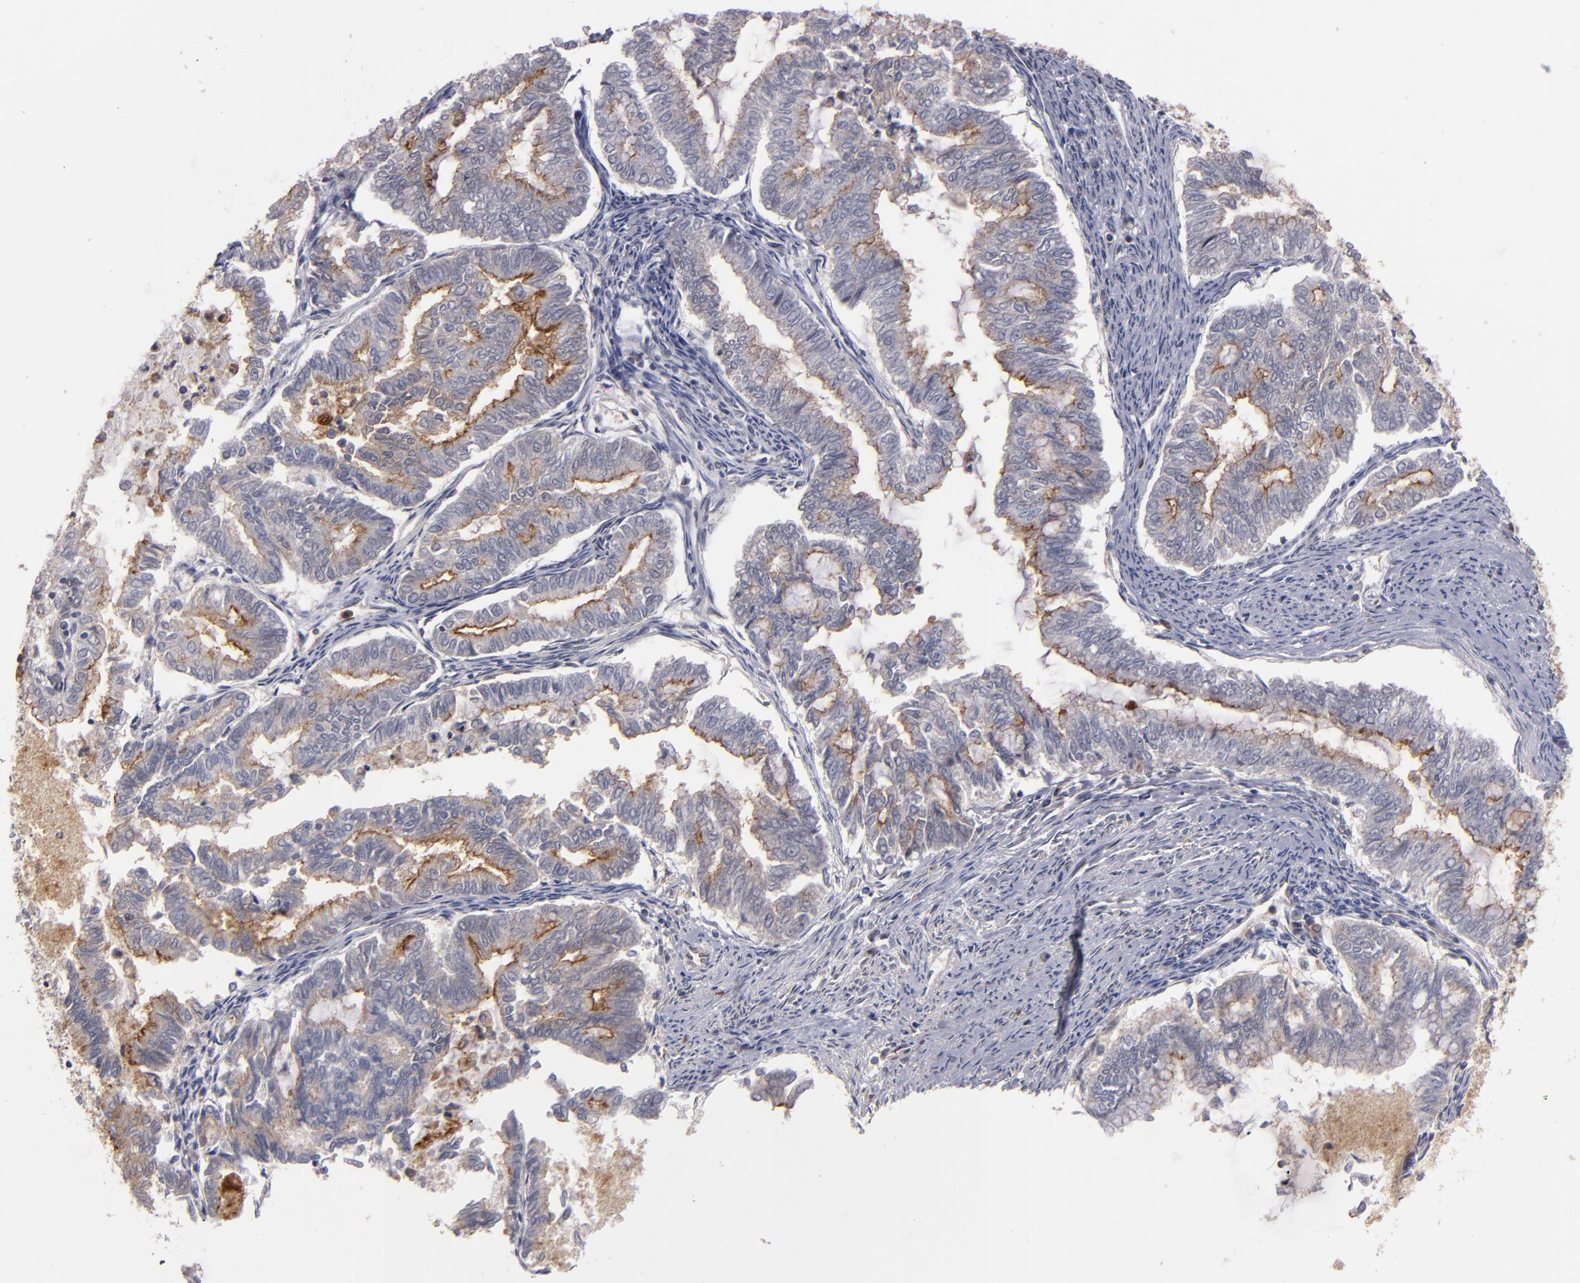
{"staining": {"intensity": "moderate", "quantity": ">75%", "location": "cytoplasmic/membranous"}, "tissue": "endometrial cancer", "cell_type": "Tumor cells", "image_type": "cancer", "snomed": [{"axis": "morphology", "description": "Adenocarcinoma, NOS"}, {"axis": "topography", "description": "Endometrium"}], "caption": "Immunohistochemistry (DAB) staining of endometrial cancer reveals moderate cytoplasmic/membranous protein expression in about >75% of tumor cells.", "gene": "STX3", "patient": {"sex": "female", "age": 79}}